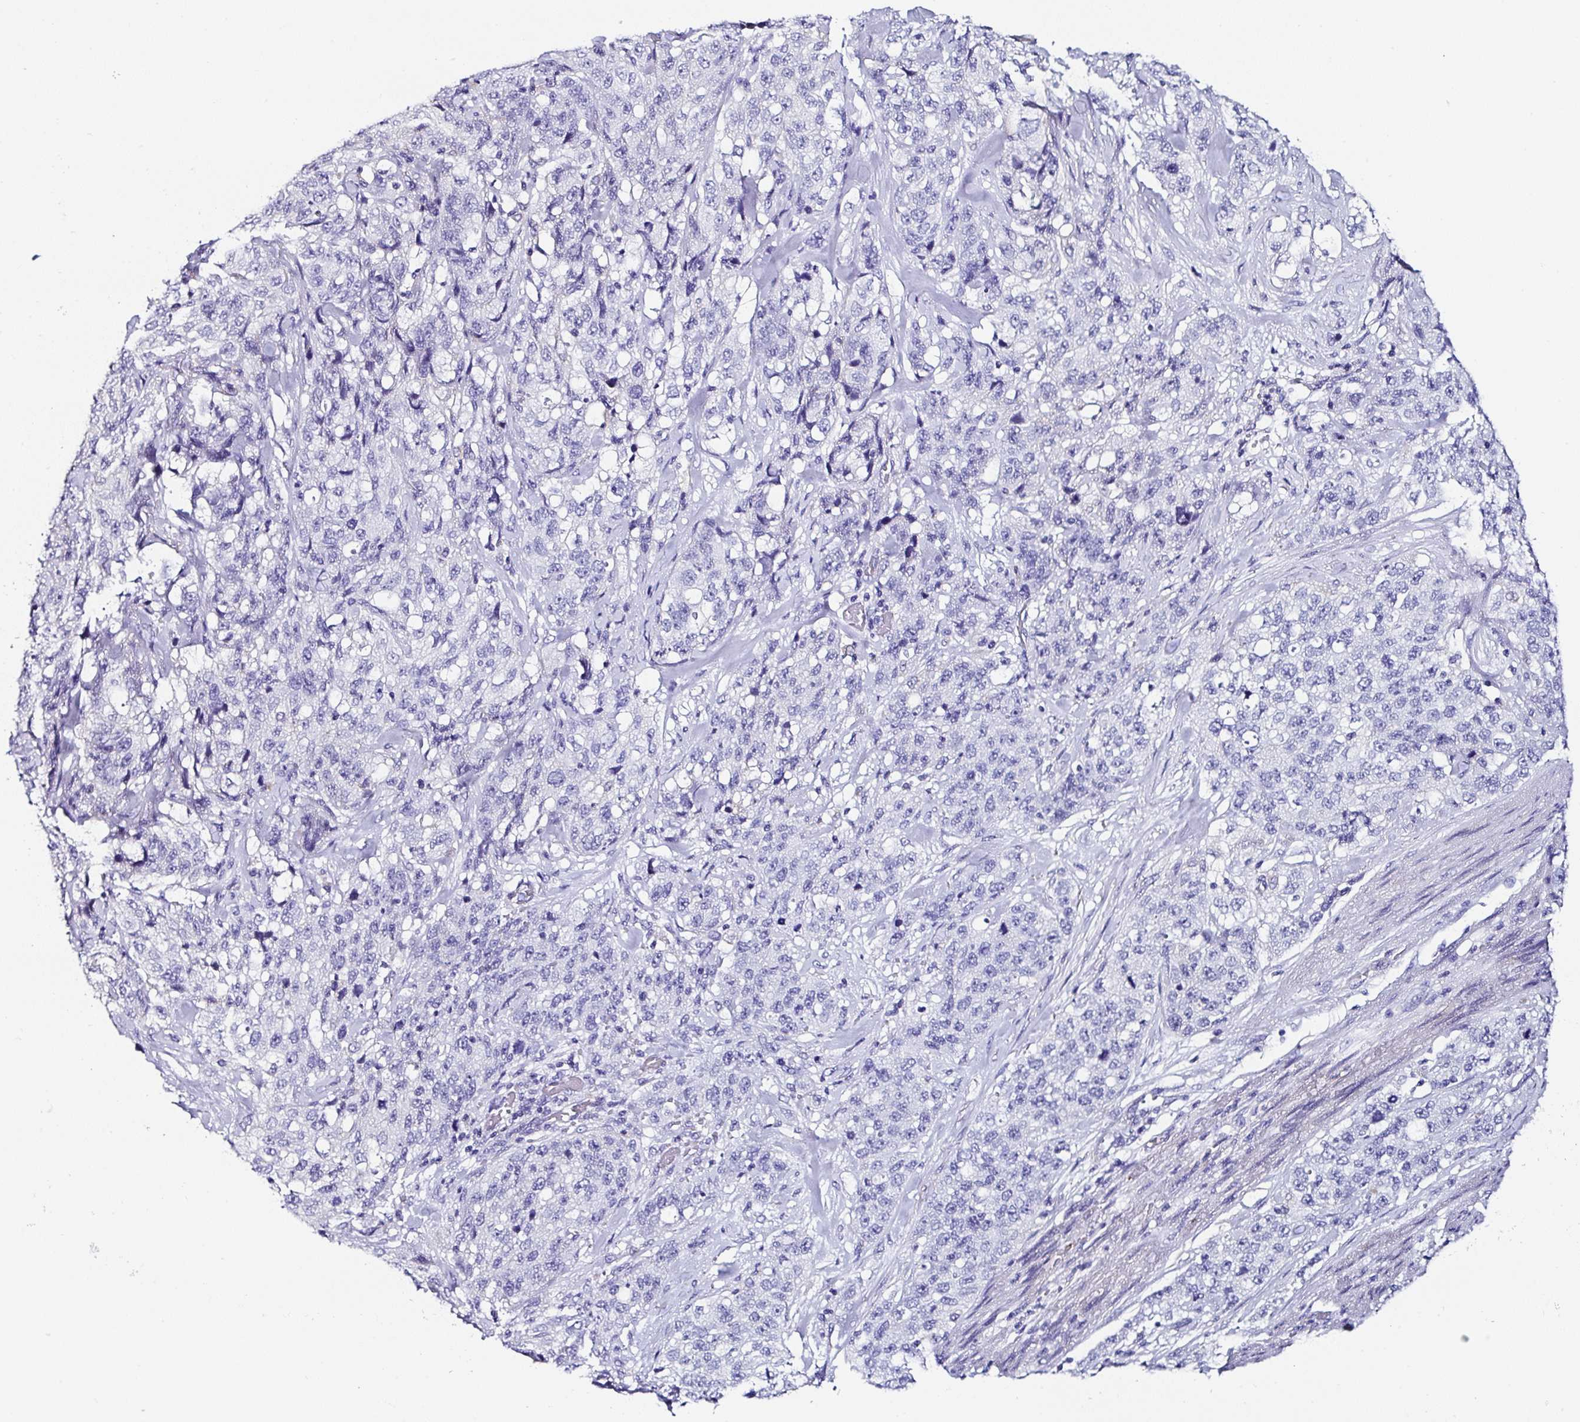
{"staining": {"intensity": "negative", "quantity": "none", "location": "none"}, "tissue": "stomach cancer", "cell_type": "Tumor cells", "image_type": "cancer", "snomed": [{"axis": "morphology", "description": "Adenocarcinoma, NOS"}, {"axis": "topography", "description": "Stomach"}], "caption": "Immunohistochemistry image of adenocarcinoma (stomach) stained for a protein (brown), which exhibits no expression in tumor cells.", "gene": "TMPRSS11E", "patient": {"sex": "male", "age": 48}}